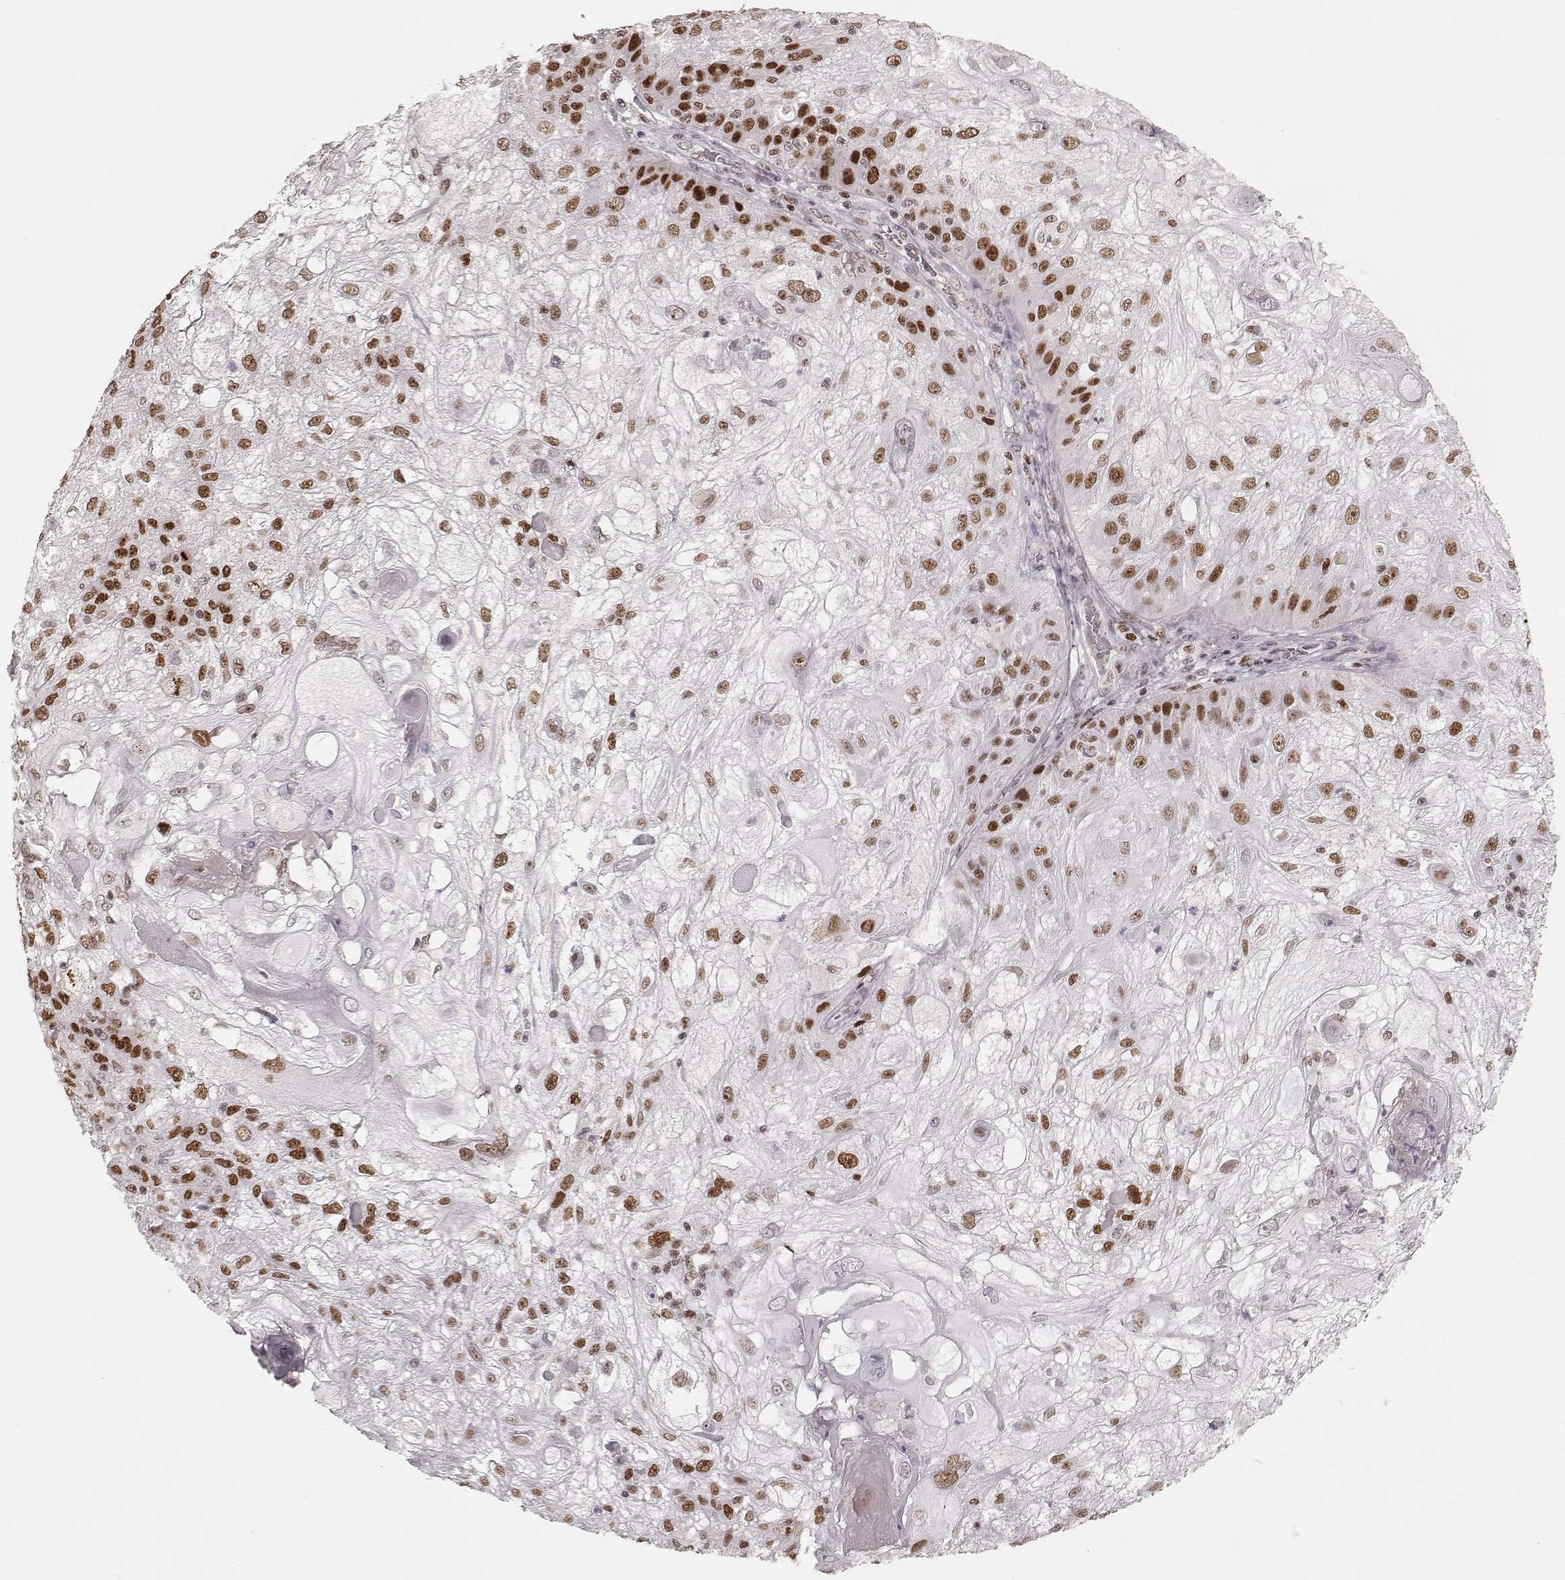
{"staining": {"intensity": "strong", "quantity": "<25%", "location": "nuclear"}, "tissue": "skin cancer", "cell_type": "Tumor cells", "image_type": "cancer", "snomed": [{"axis": "morphology", "description": "Normal tissue, NOS"}, {"axis": "morphology", "description": "Squamous cell carcinoma, NOS"}, {"axis": "topography", "description": "Skin"}], "caption": "Skin cancer (squamous cell carcinoma) stained for a protein reveals strong nuclear positivity in tumor cells. Nuclei are stained in blue.", "gene": "PARP1", "patient": {"sex": "female", "age": 83}}